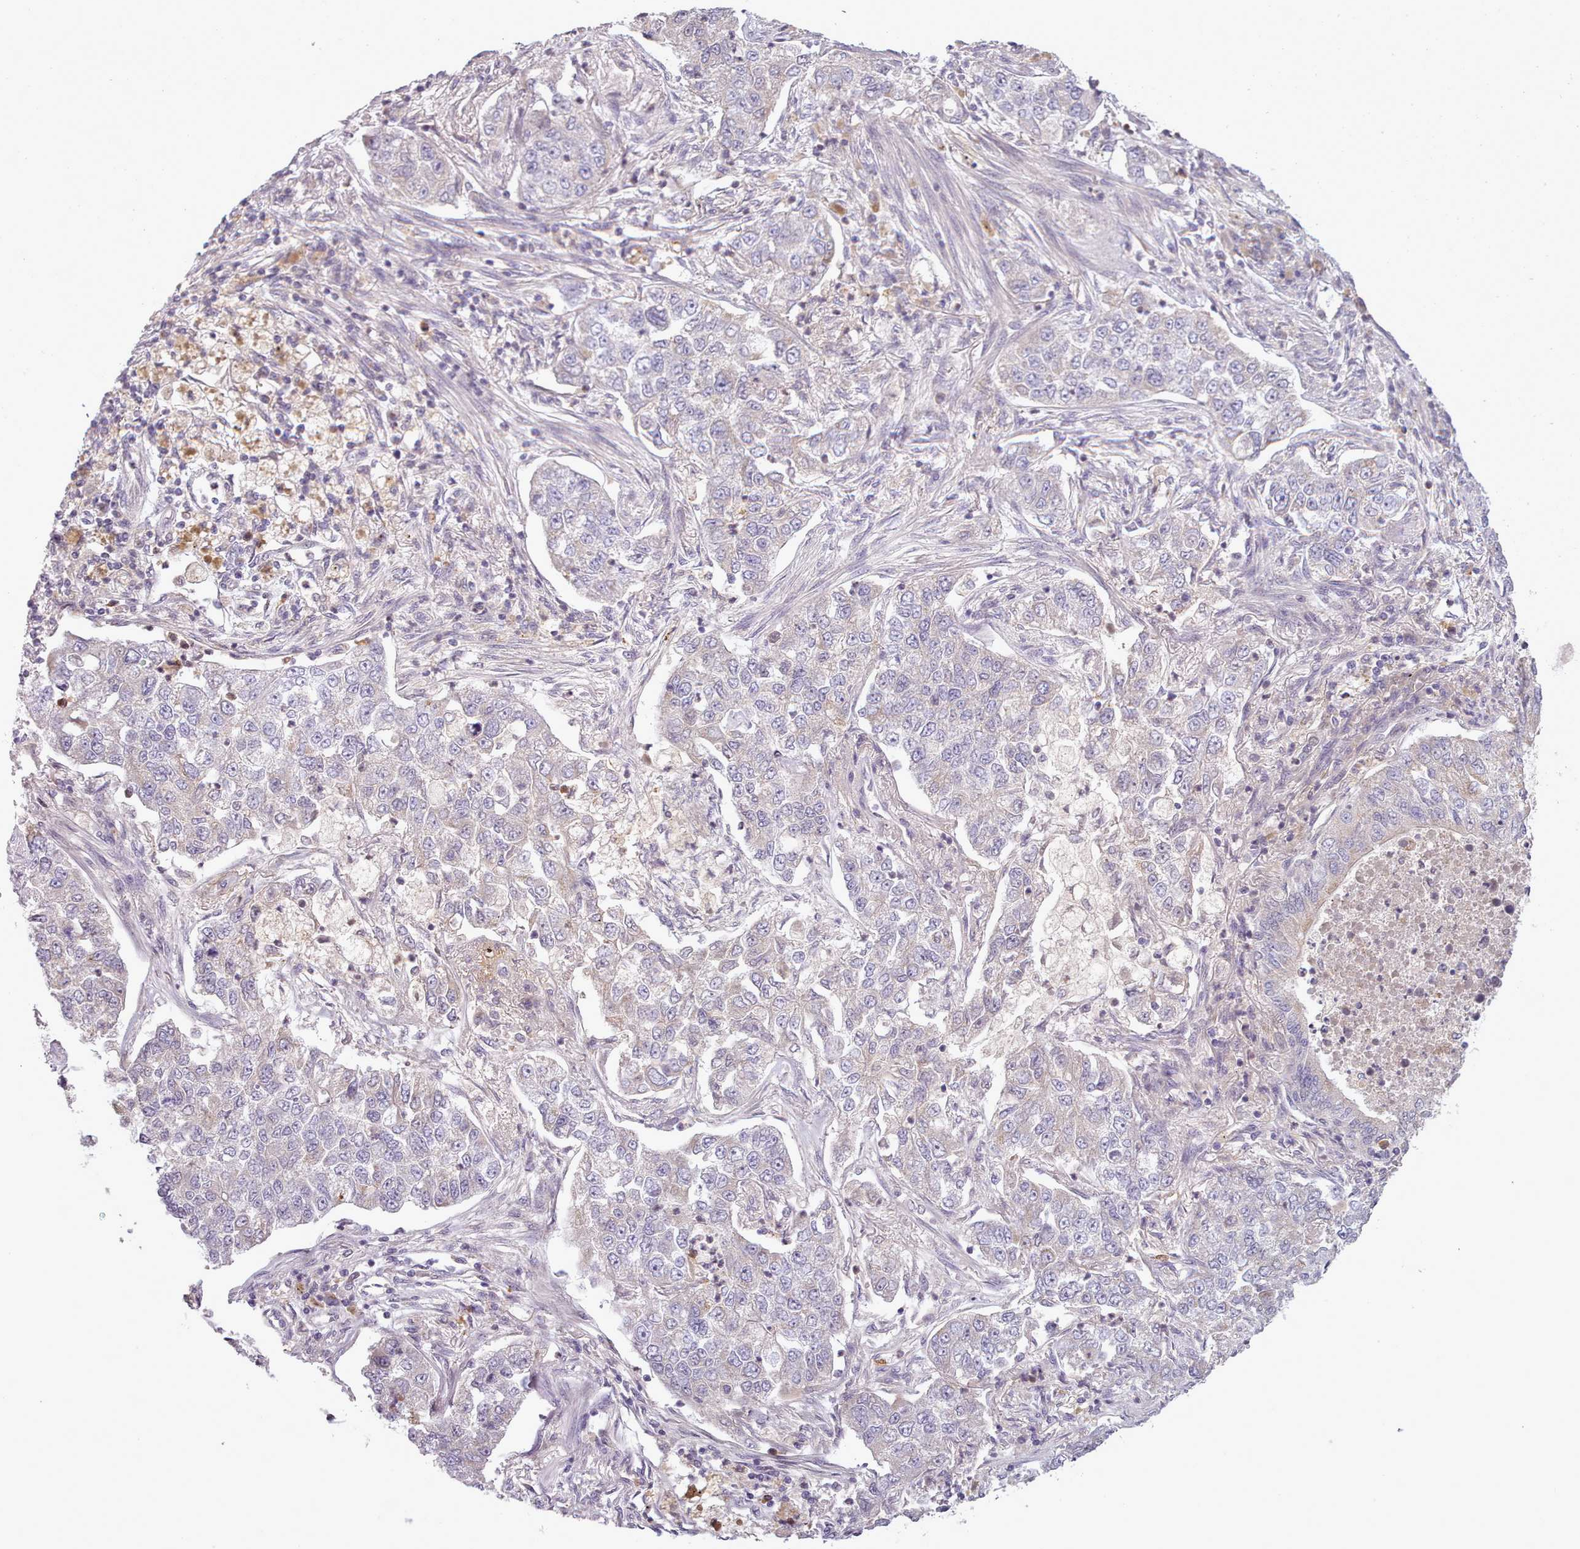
{"staining": {"intensity": "moderate", "quantity": "25%-75%", "location": "cytoplasmic/membranous"}, "tissue": "lung cancer", "cell_type": "Tumor cells", "image_type": "cancer", "snomed": [{"axis": "morphology", "description": "Squamous cell carcinoma, NOS"}, {"axis": "topography", "description": "Lung"}], "caption": "Lung cancer stained for a protein exhibits moderate cytoplasmic/membranous positivity in tumor cells.", "gene": "LAPTM5", "patient": {"sex": "male", "age": 74}}